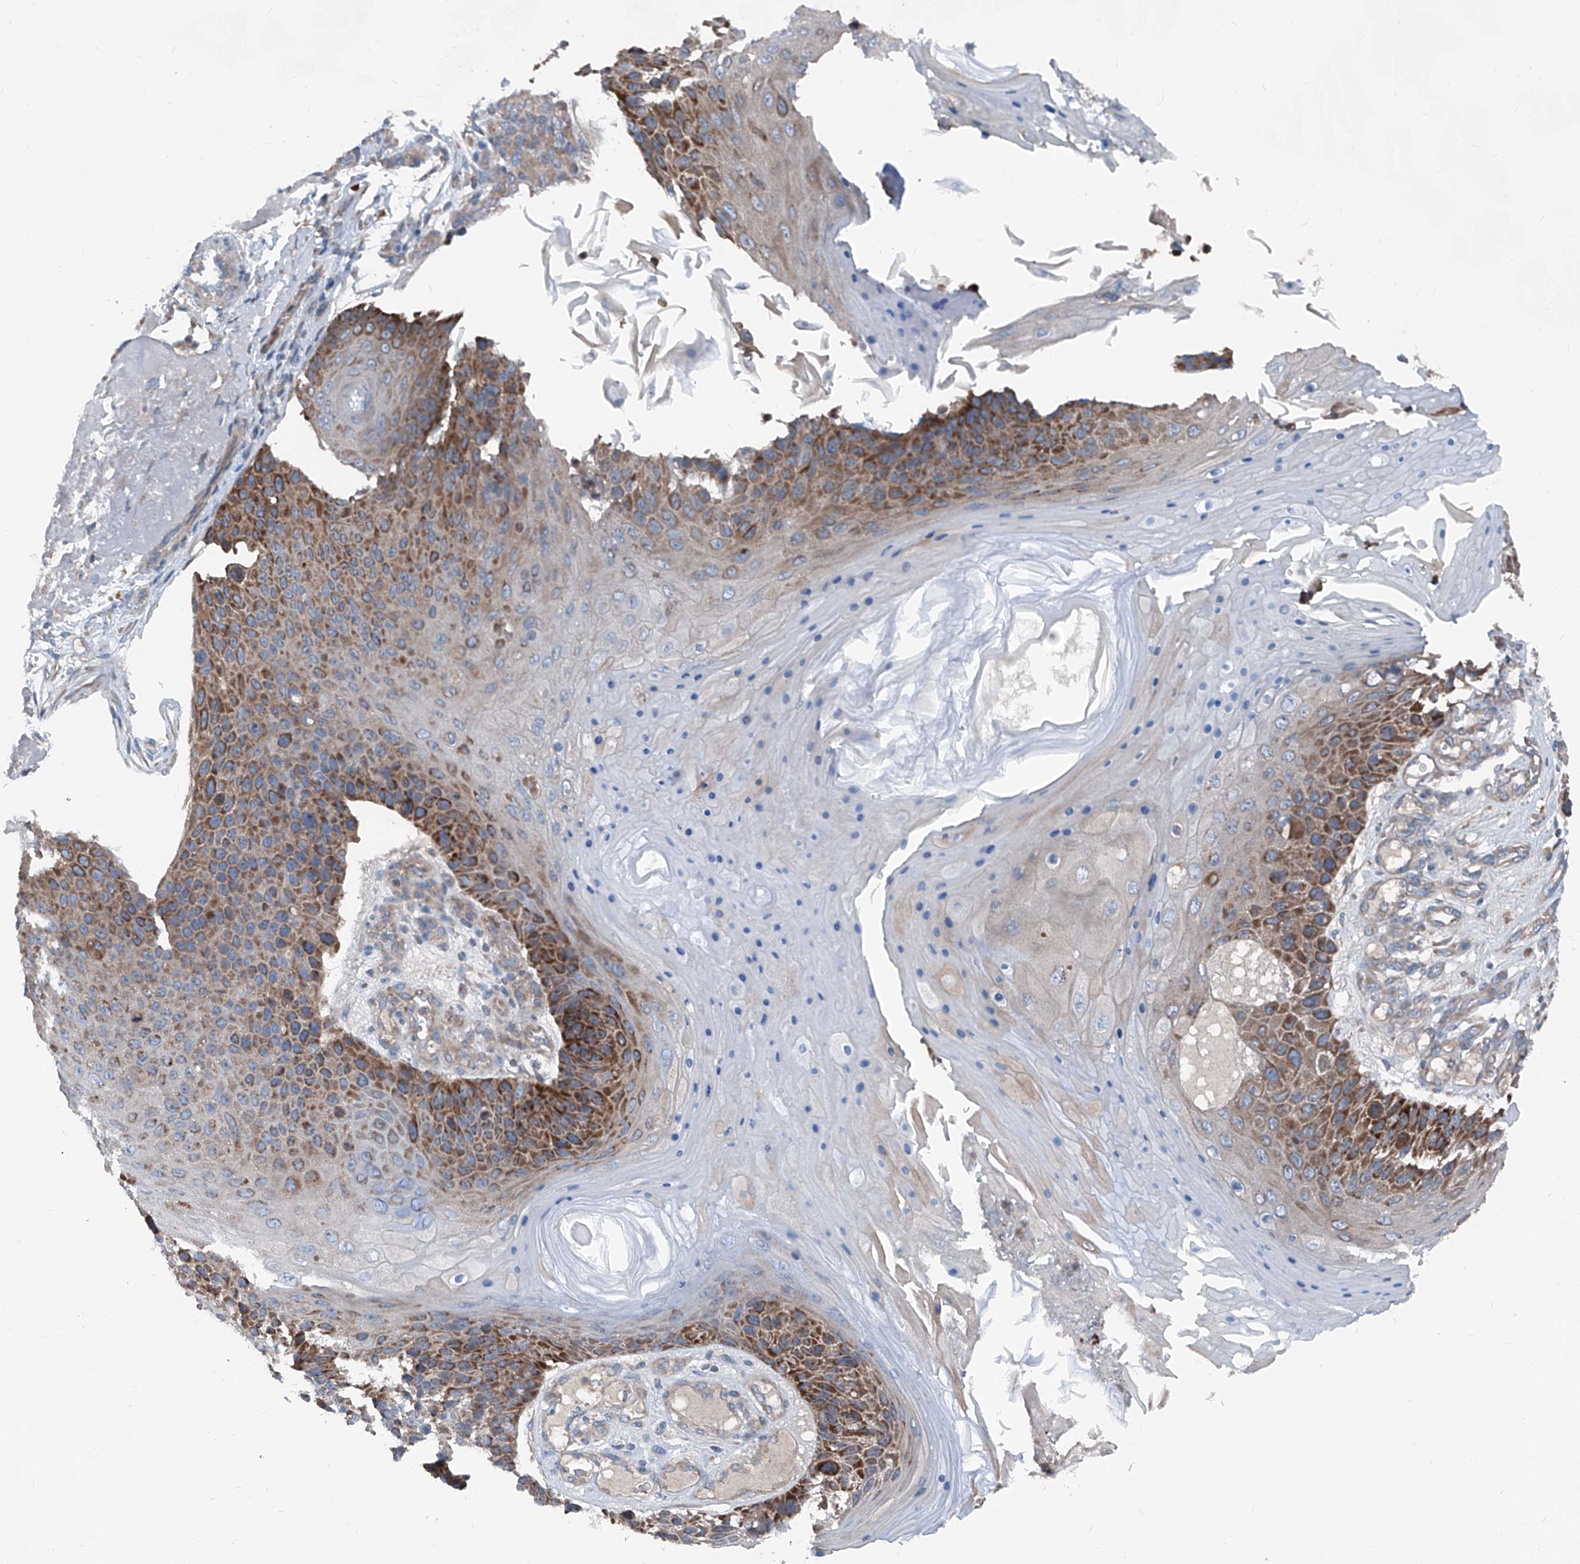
{"staining": {"intensity": "strong", "quantity": ">75%", "location": "cytoplasmic/membranous"}, "tissue": "skin cancer", "cell_type": "Tumor cells", "image_type": "cancer", "snomed": [{"axis": "morphology", "description": "Squamous cell carcinoma, NOS"}, {"axis": "topography", "description": "Skin"}], "caption": "This is a micrograph of immunohistochemistry (IHC) staining of skin cancer (squamous cell carcinoma), which shows strong expression in the cytoplasmic/membranous of tumor cells.", "gene": "GPAT3", "patient": {"sex": "female", "age": 88}}